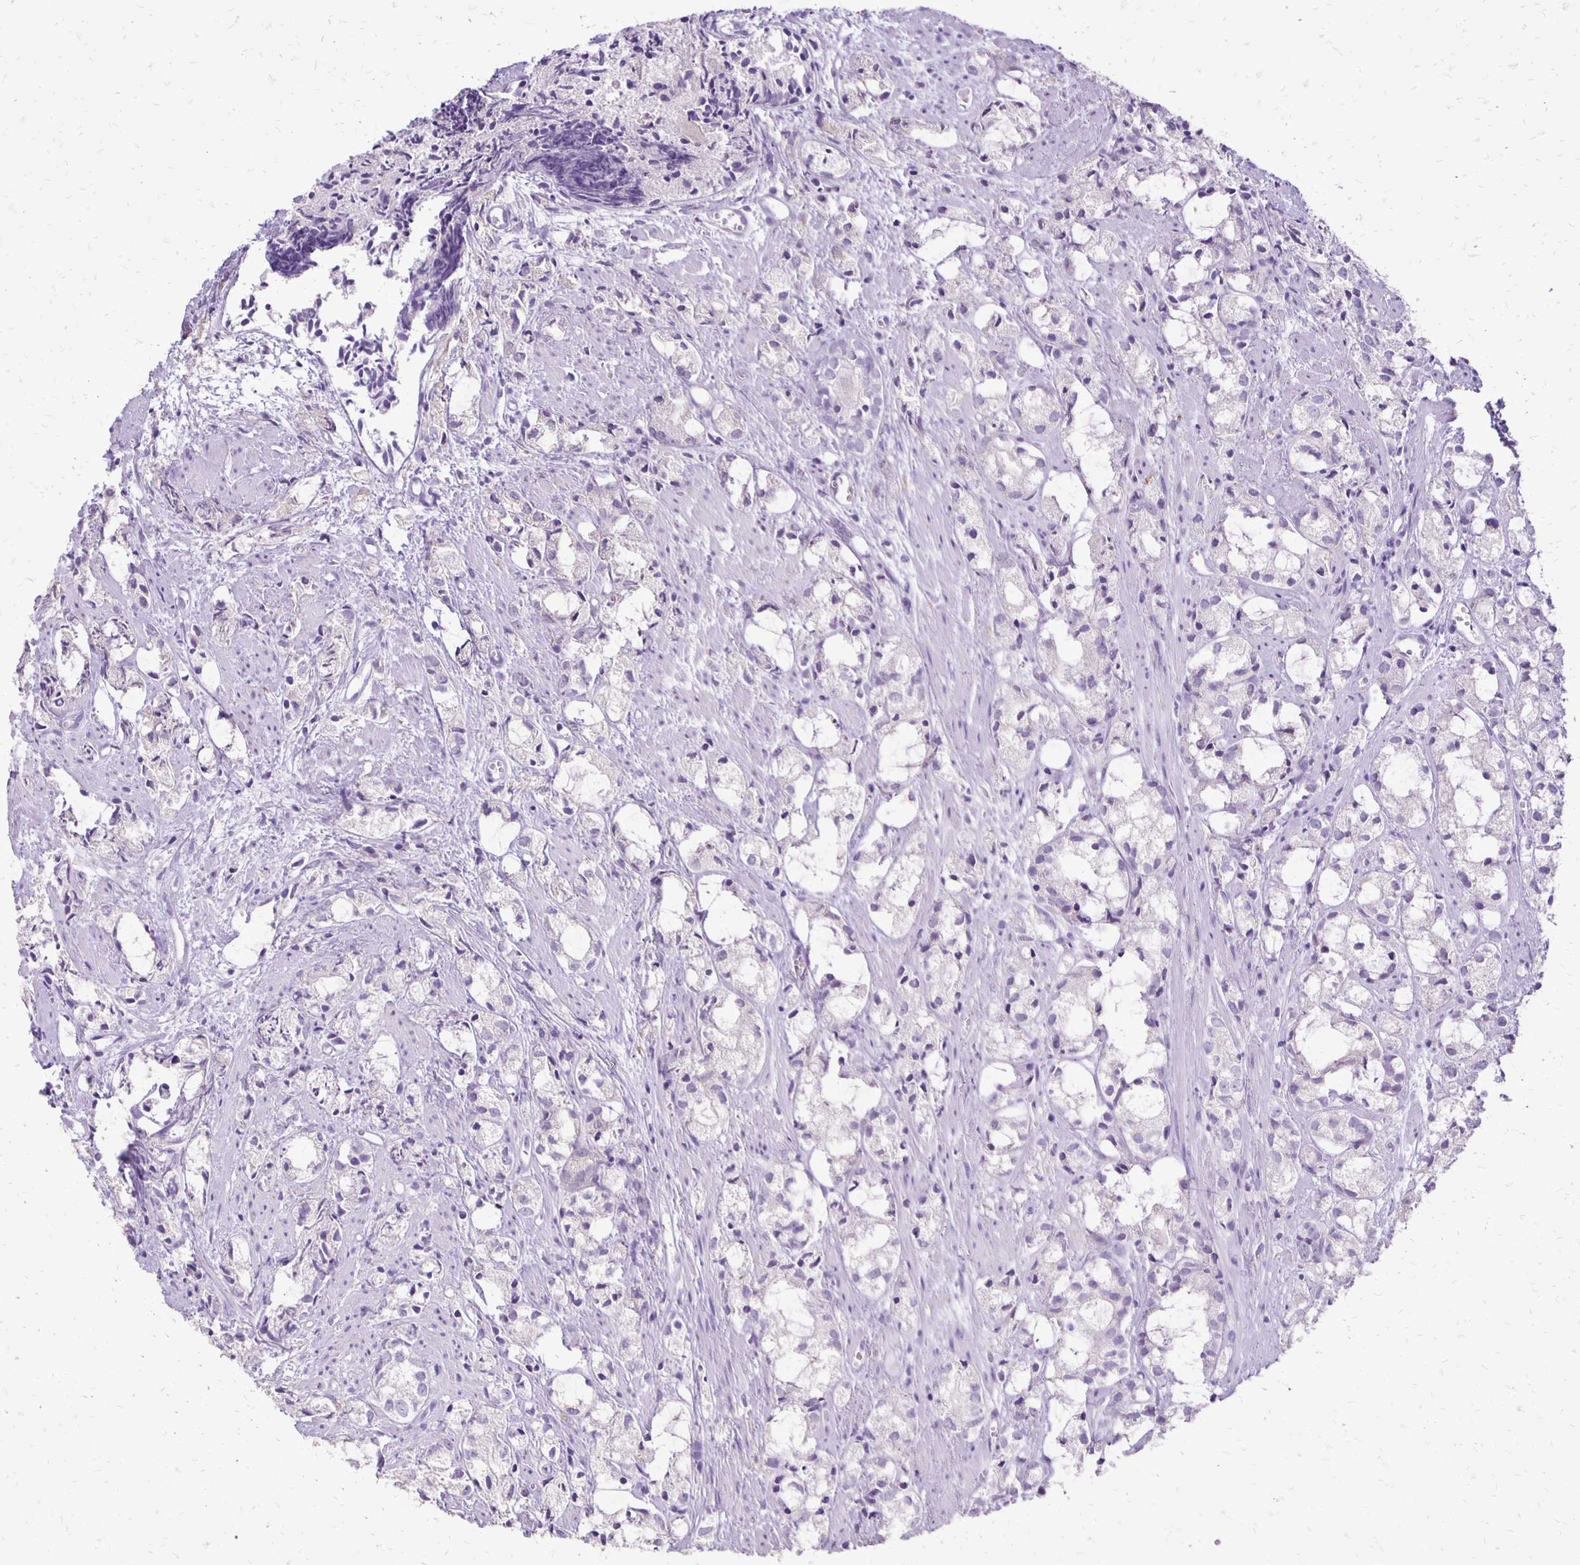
{"staining": {"intensity": "negative", "quantity": "none", "location": "none"}, "tissue": "prostate cancer", "cell_type": "Tumor cells", "image_type": "cancer", "snomed": [{"axis": "morphology", "description": "Adenocarcinoma, High grade"}, {"axis": "topography", "description": "Prostate"}], "caption": "Tumor cells are negative for brown protein staining in adenocarcinoma (high-grade) (prostate).", "gene": "ANKRD45", "patient": {"sex": "male", "age": 85}}